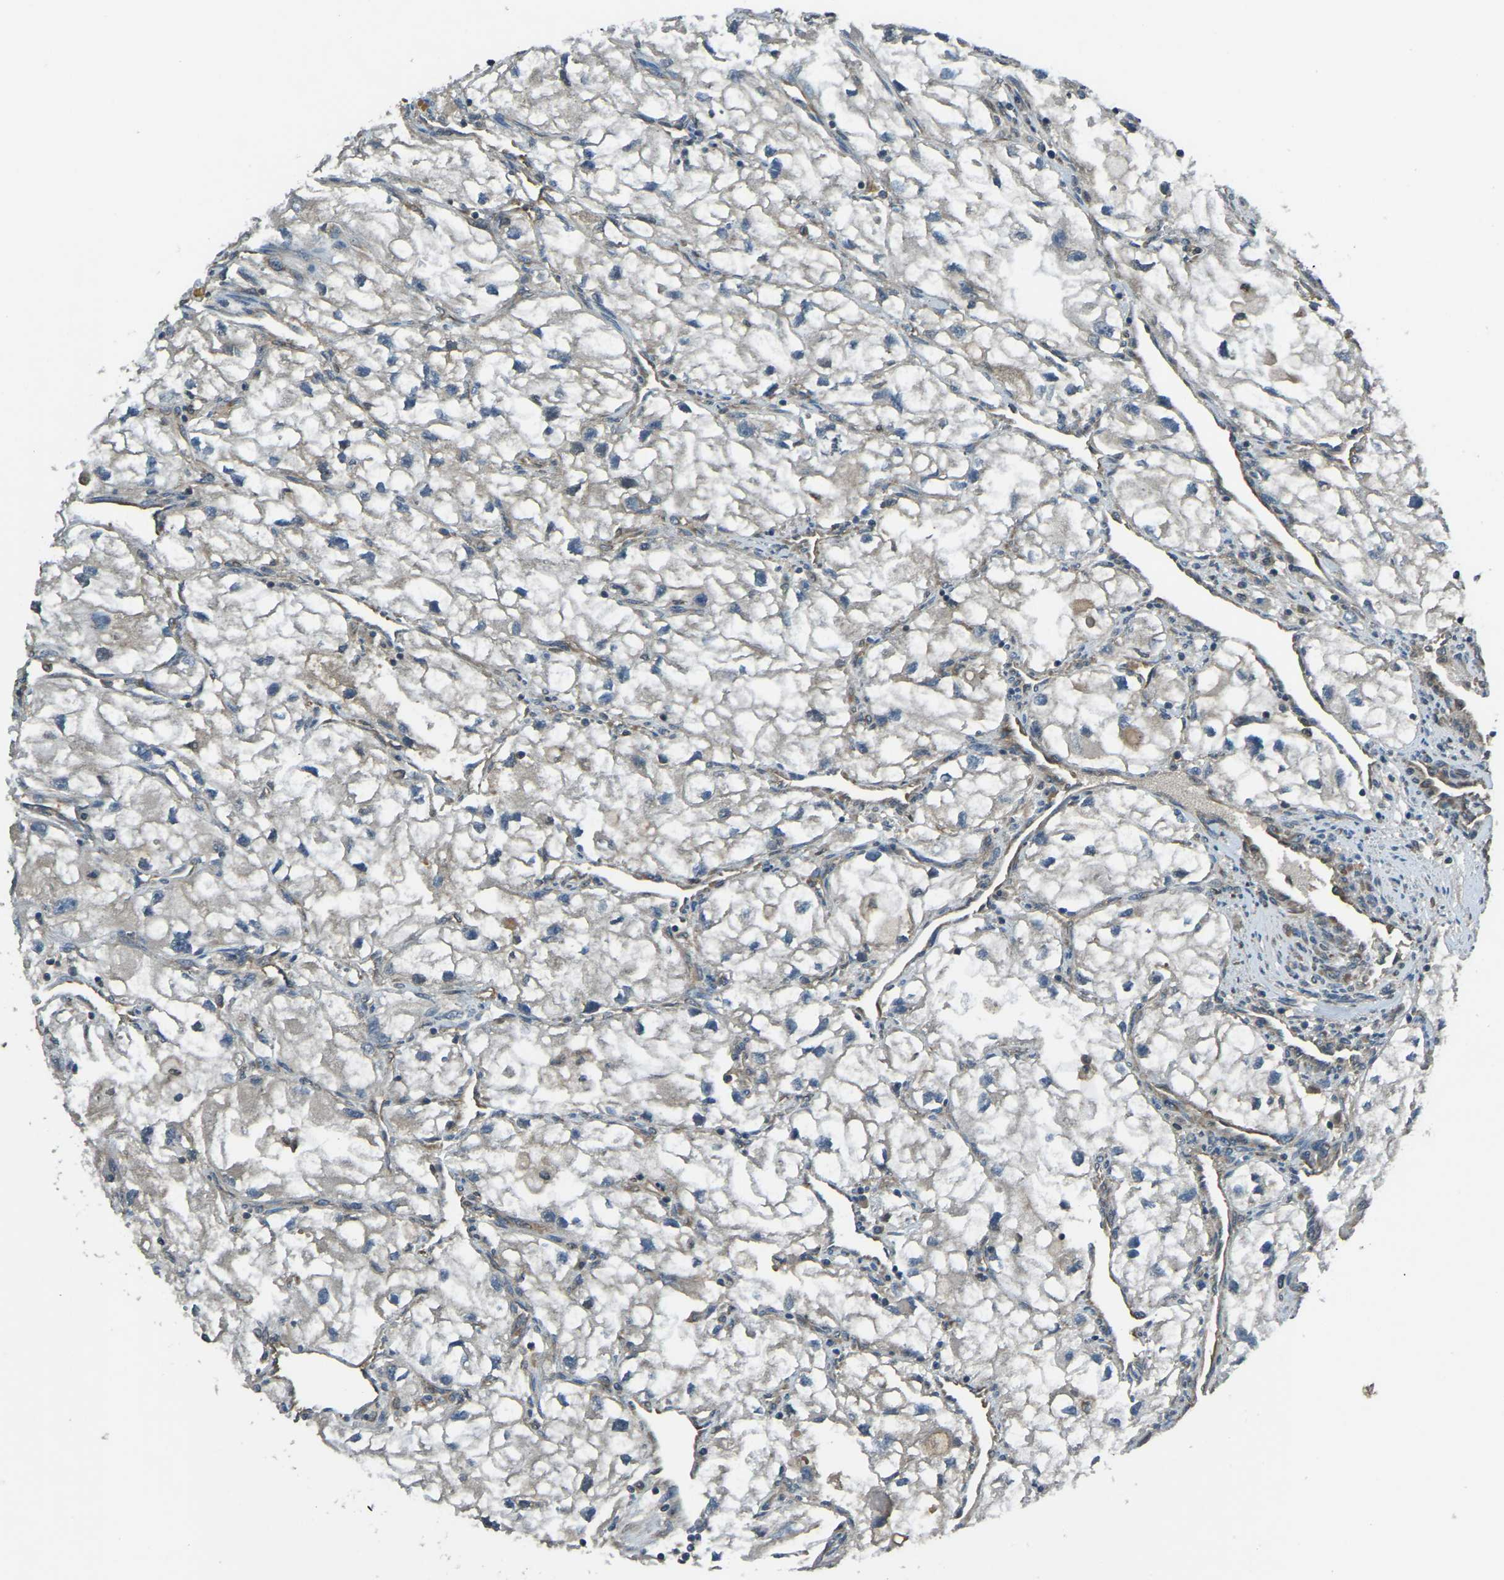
{"staining": {"intensity": "negative", "quantity": "none", "location": "none"}, "tissue": "renal cancer", "cell_type": "Tumor cells", "image_type": "cancer", "snomed": [{"axis": "morphology", "description": "Adenocarcinoma, NOS"}, {"axis": "topography", "description": "Kidney"}], "caption": "Immunohistochemistry (IHC) image of neoplastic tissue: renal cancer stained with DAB (3,3'-diaminobenzidine) demonstrates no significant protein expression in tumor cells.", "gene": "AIMP1", "patient": {"sex": "female", "age": 70}}